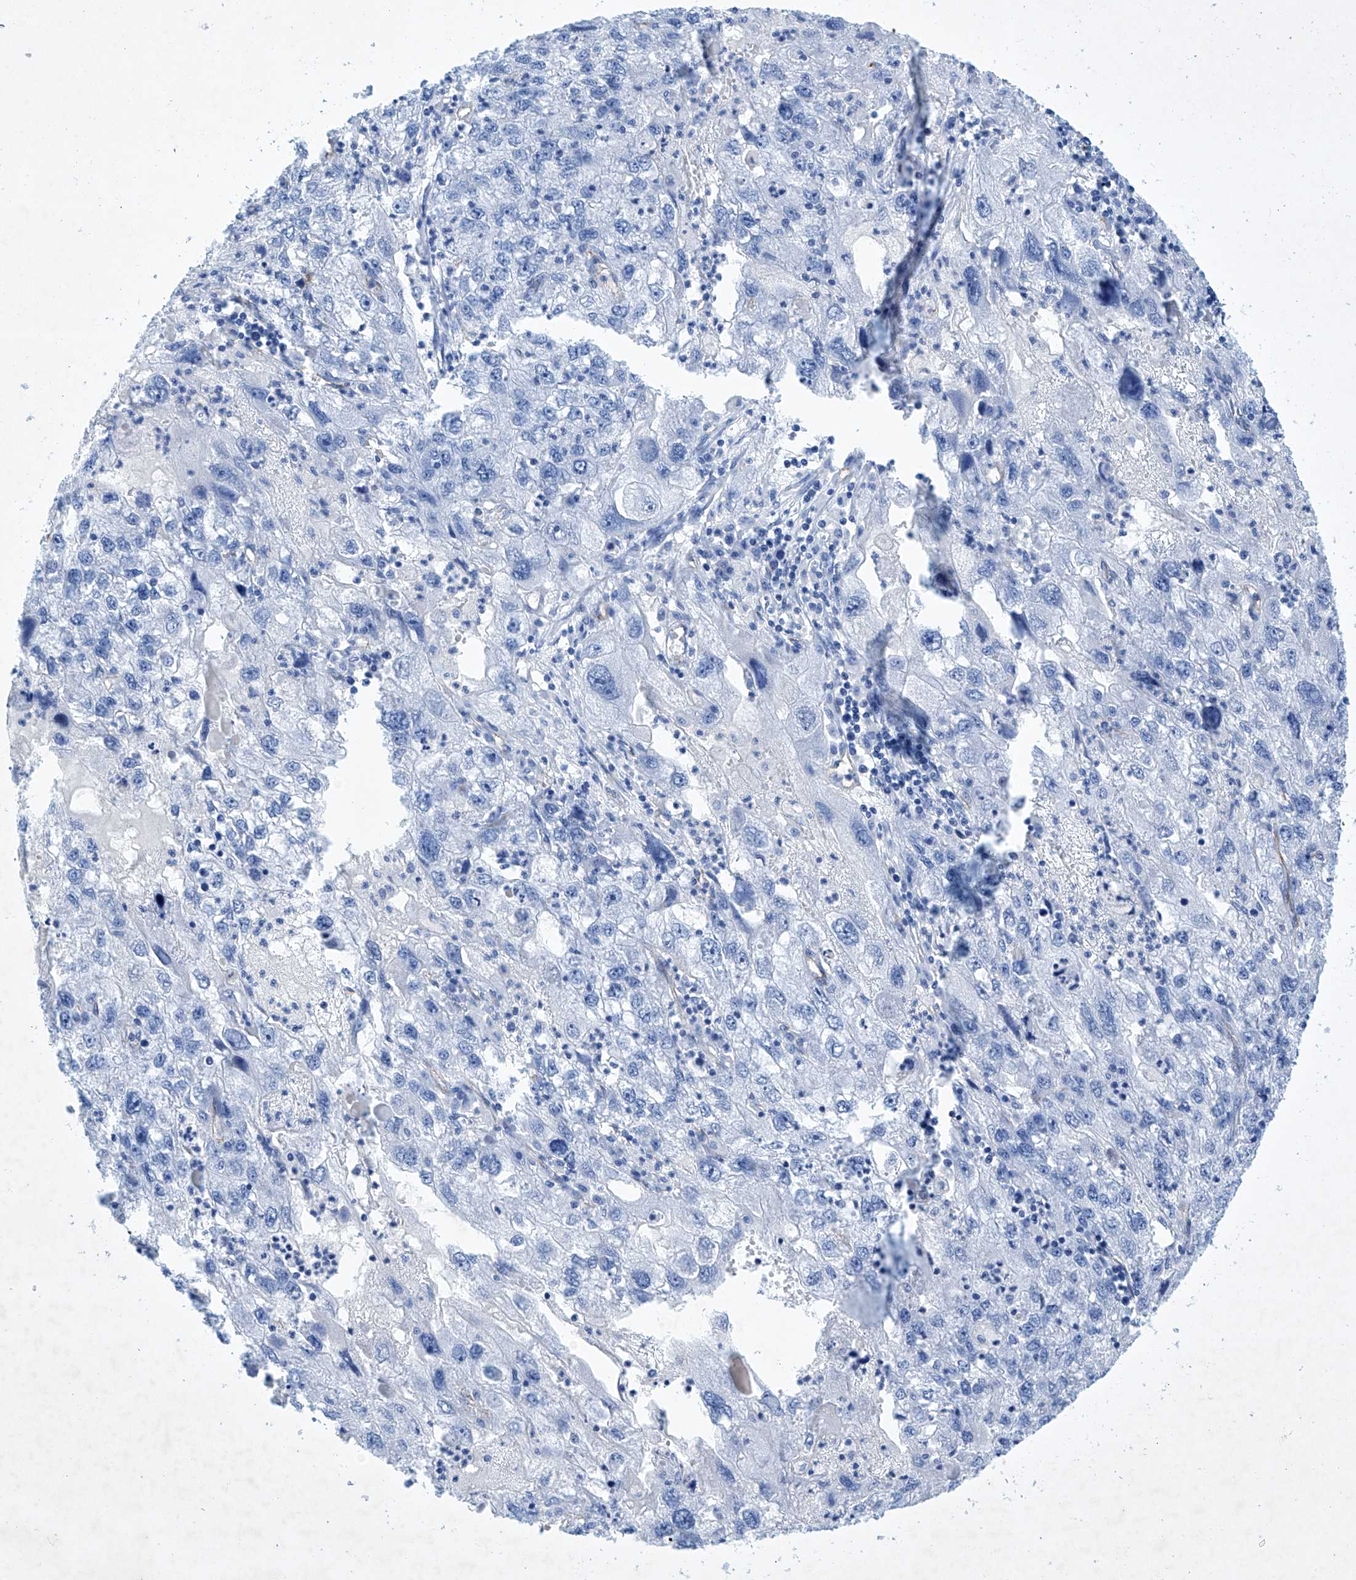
{"staining": {"intensity": "negative", "quantity": "none", "location": "none"}, "tissue": "endometrial cancer", "cell_type": "Tumor cells", "image_type": "cancer", "snomed": [{"axis": "morphology", "description": "Adenocarcinoma, NOS"}, {"axis": "topography", "description": "Endometrium"}], "caption": "The photomicrograph exhibits no significant staining in tumor cells of adenocarcinoma (endometrial). (DAB (3,3'-diaminobenzidine) immunohistochemistry, high magnification).", "gene": "ETV7", "patient": {"sex": "female", "age": 49}}